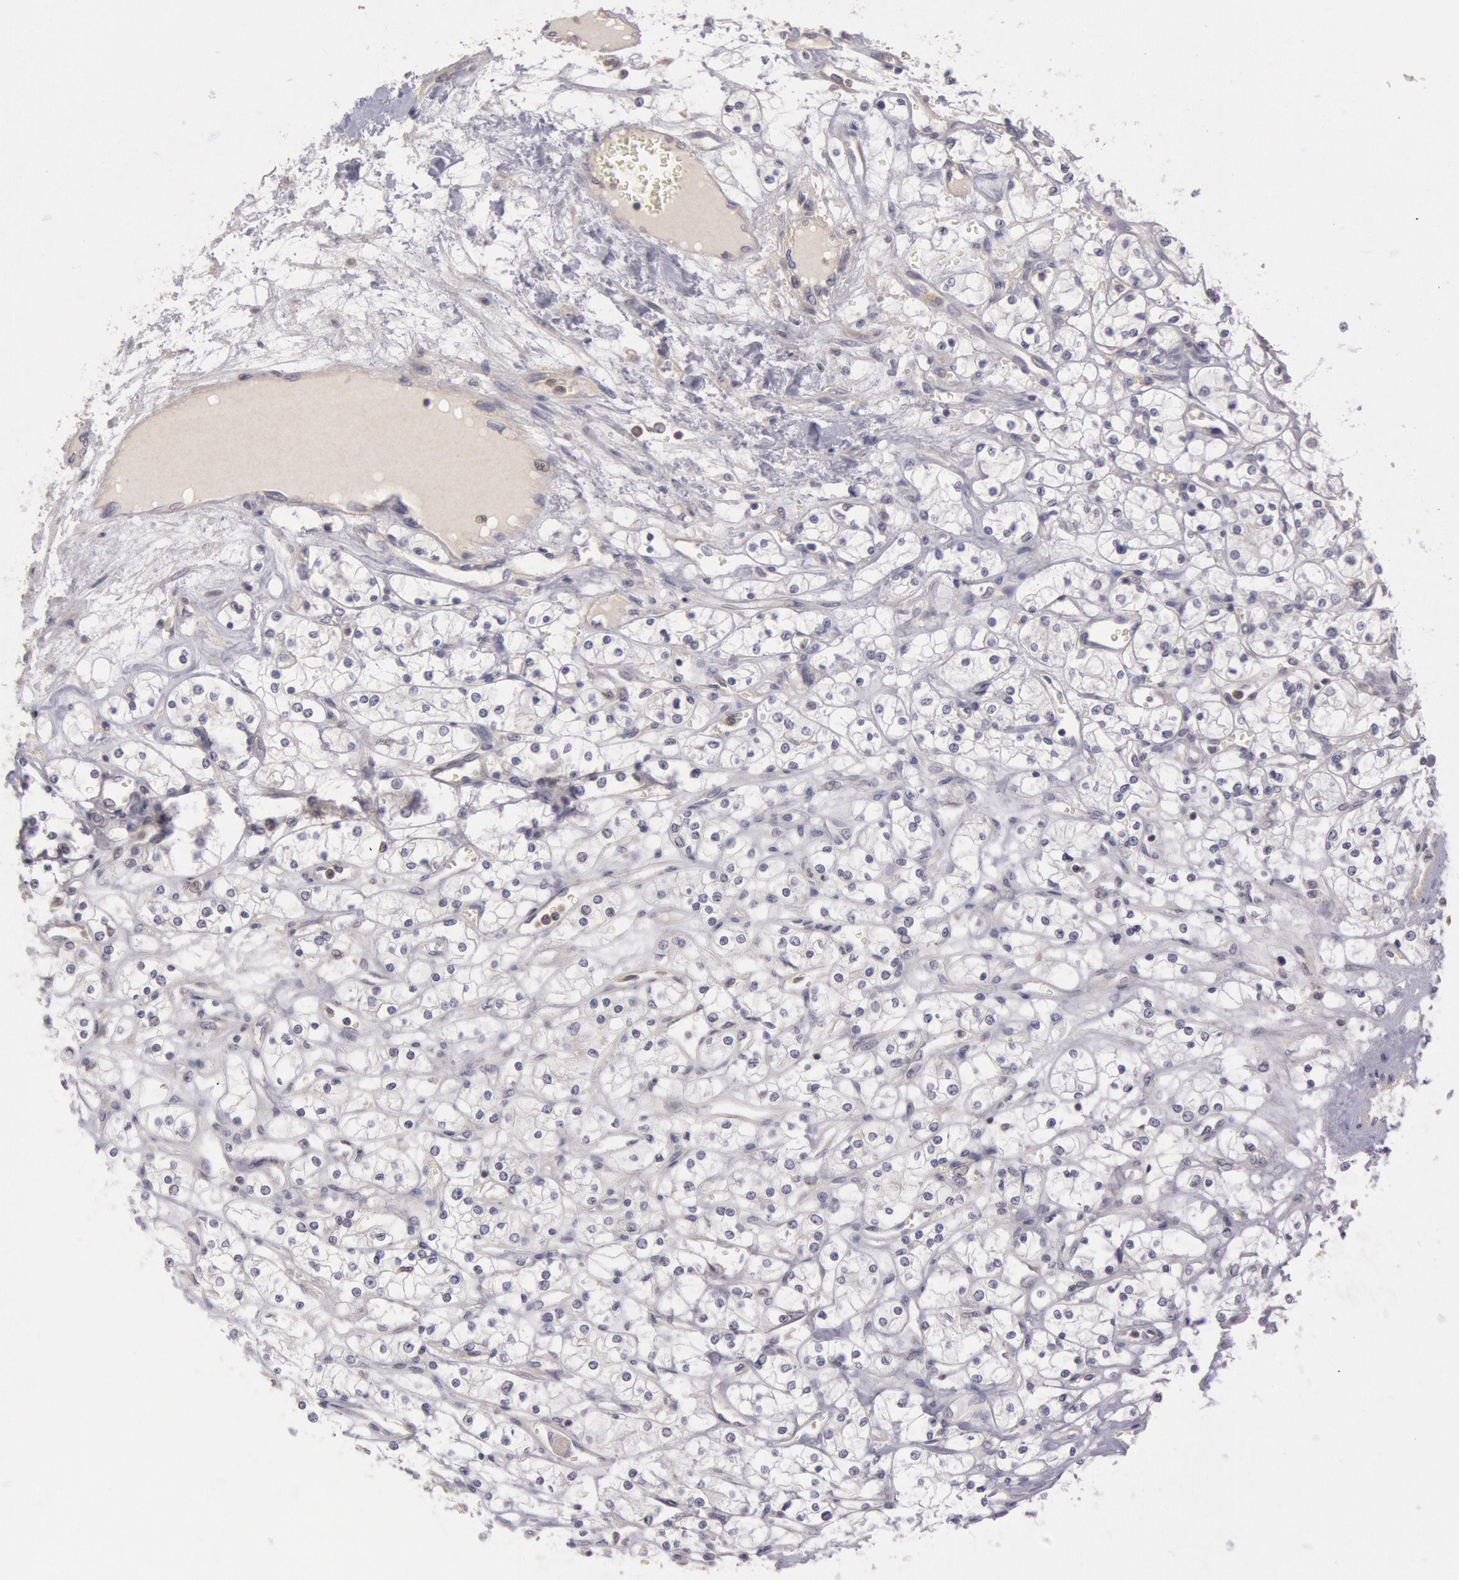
{"staining": {"intensity": "negative", "quantity": "none", "location": "none"}, "tissue": "renal cancer", "cell_type": "Tumor cells", "image_type": "cancer", "snomed": [{"axis": "morphology", "description": "Adenocarcinoma, NOS"}, {"axis": "topography", "description": "Kidney"}], "caption": "This micrograph is of renal cancer (adenocarcinoma) stained with immunohistochemistry to label a protein in brown with the nuclei are counter-stained blue. There is no positivity in tumor cells. (Stains: DAB immunohistochemistry (IHC) with hematoxylin counter stain, Microscopy: brightfield microscopy at high magnification).", "gene": "PIK3R1", "patient": {"sex": "male", "age": 61}}